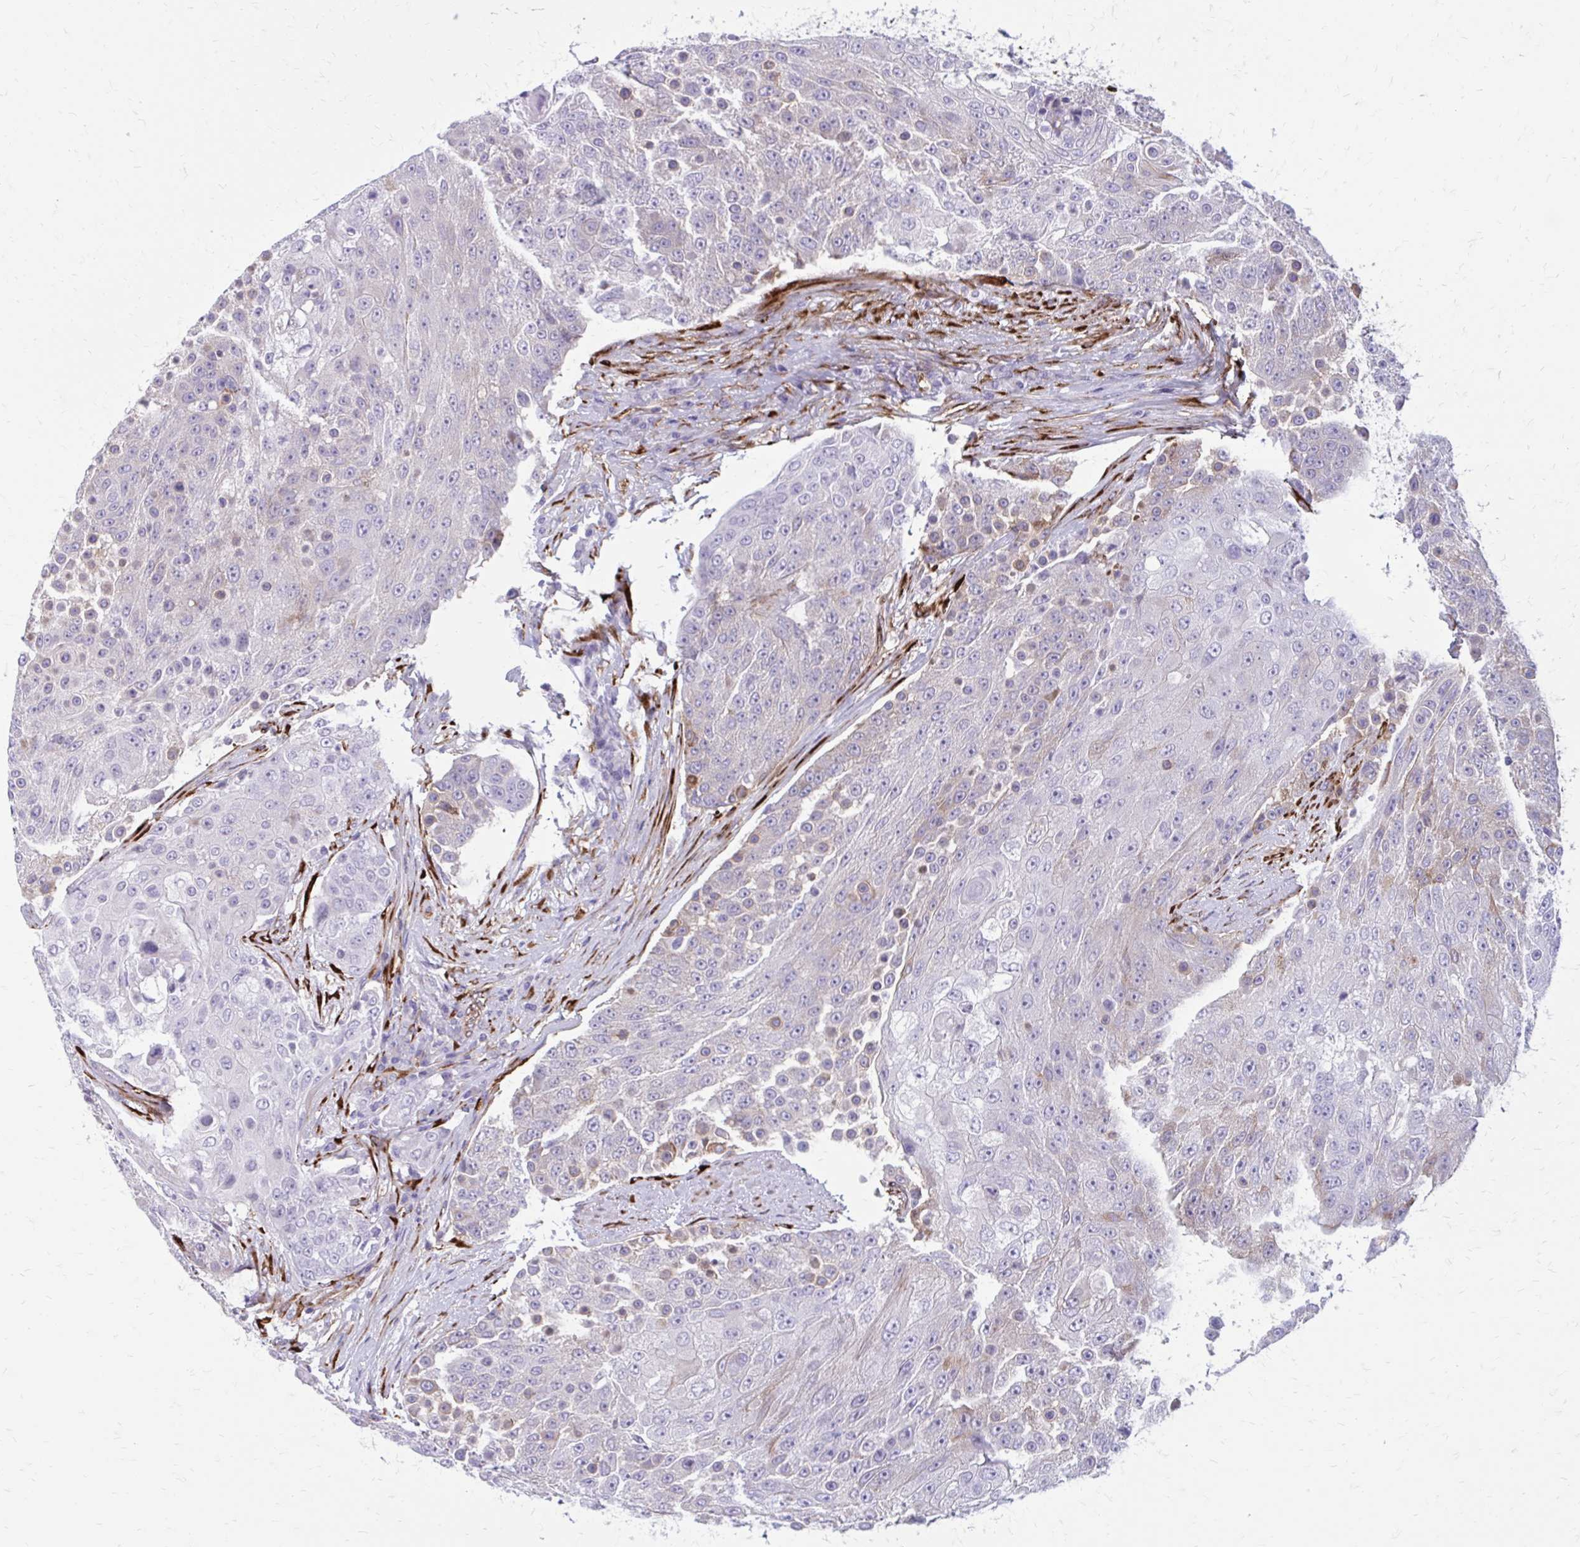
{"staining": {"intensity": "negative", "quantity": "none", "location": "none"}, "tissue": "urothelial cancer", "cell_type": "Tumor cells", "image_type": "cancer", "snomed": [{"axis": "morphology", "description": "Urothelial carcinoma, High grade"}, {"axis": "topography", "description": "Urinary bladder"}], "caption": "DAB immunohistochemical staining of human urothelial cancer exhibits no significant positivity in tumor cells.", "gene": "BEND5", "patient": {"sex": "female", "age": 63}}